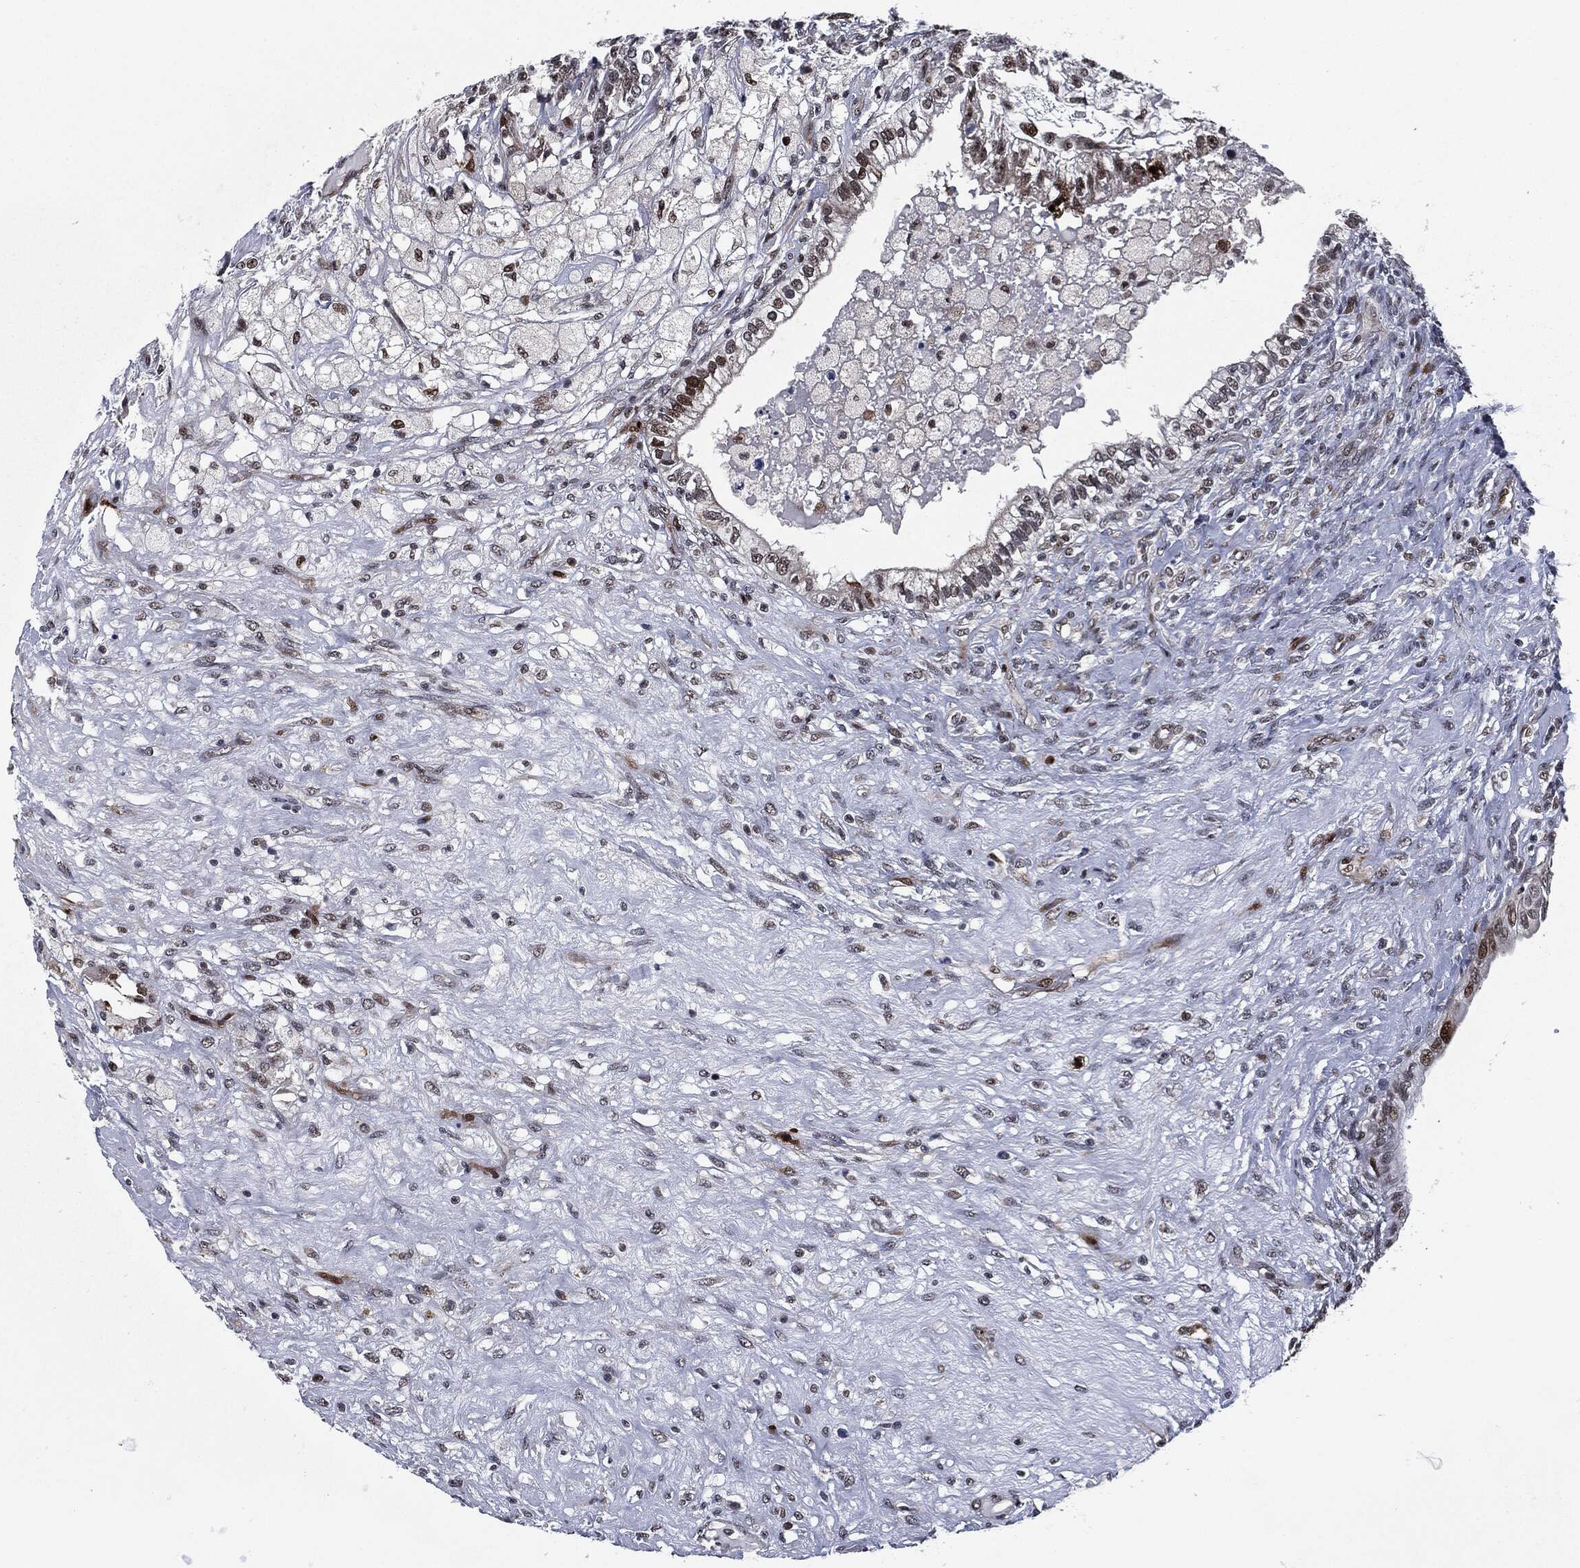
{"staining": {"intensity": "strong", "quantity": "<25%", "location": "nuclear"}, "tissue": "testis cancer", "cell_type": "Tumor cells", "image_type": "cancer", "snomed": [{"axis": "morphology", "description": "Seminoma, NOS"}, {"axis": "morphology", "description": "Carcinoma, Embryonal, NOS"}, {"axis": "topography", "description": "Testis"}], "caption": "Strong nuclear protein staining is seen in approximately <25% of tumor cells in embryonal carcinoma (testis). (DAB = brown stain, brightfield microscopy at high magnification).", "gene": "AKT2", "patient": {"sex": "male", "age": 41}}